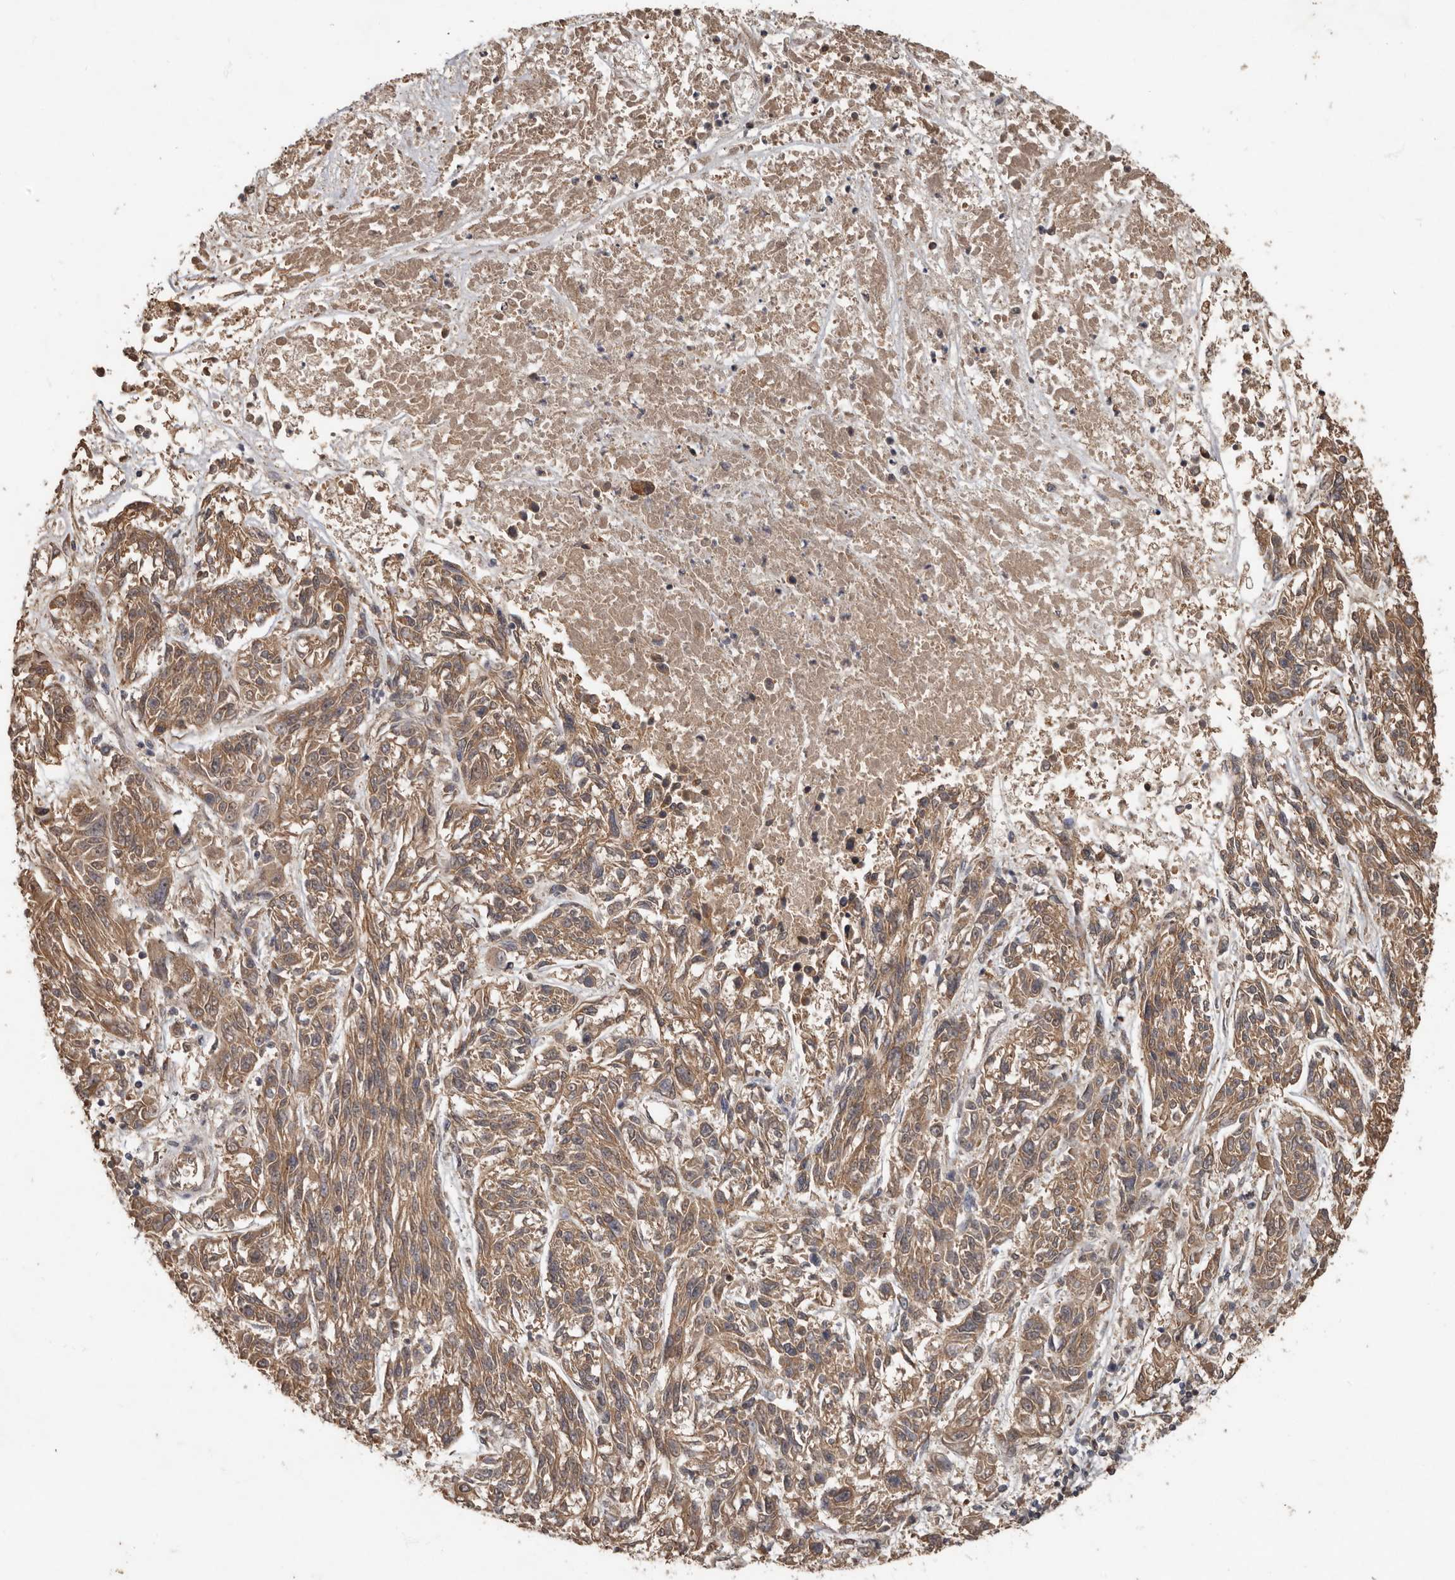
{"staining": {"intensity": "moderate", "quantity": ">75%", "location": "cytoplasmic/membranous"}, "tissue": "melanoma", "cell_type": "Tumor cells", "image_type": "cancer", "snomed": [{"axis": "morphology", "description": "Malignant melanoma, NOS"}, {"axis": "topography", "description": "Skin"}], "caption": "The image exhibits a brown stain indicating the presence of a protein in the cytoplasmic/membranous of tumor cells in melanoma. (IHC, brightfield microscopy, high magnification).", "gene": "KIF26B", "patient": {"sex": "male", "age": 53}}